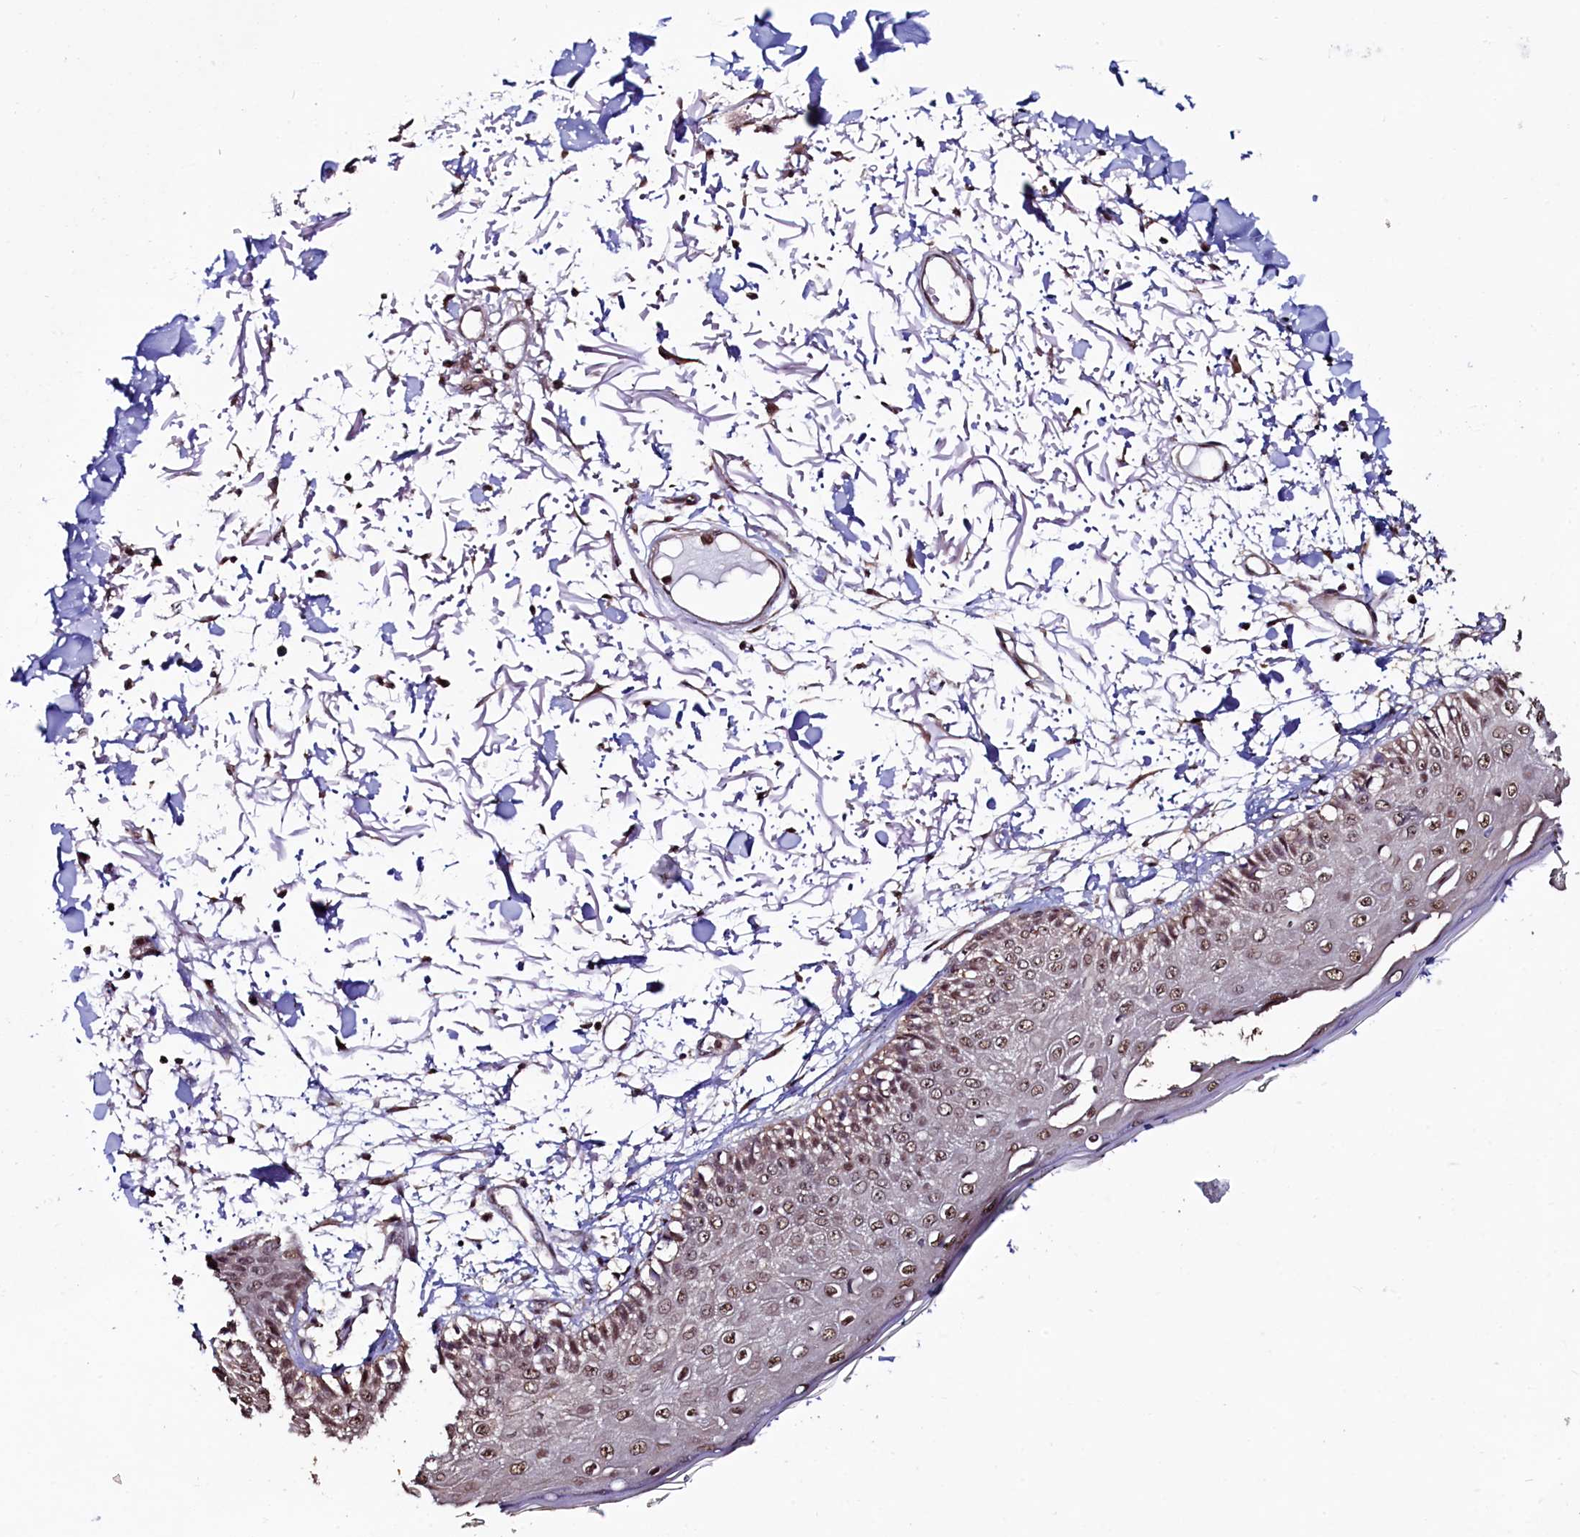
{"staining": {"intensity": "moderate", "quantity": ">75%", "location": "cytoplasmic/membranous,nuclear"}, "tissue": "skin", "cell_type": "Fibroblasts", "image_type": "normal", "snomed": [{"axis": "morphology", "description": "Normal tissue, NOS"}, {"axis": "morphology", "description": "Squamous cell carcinoma, NOS"}, {"axis": "topography", "description": "Skin"}, {"axis": "topography", "description": "Peripheral nerve tissue"}], "caption": "Protein staining of benign skin shows moderate cytoplasmic/membranous,nuclear staining in approximately >75% of fibroblasts.", "gene": "LEO1", "patient": {"sex": "male", "age": 83}}